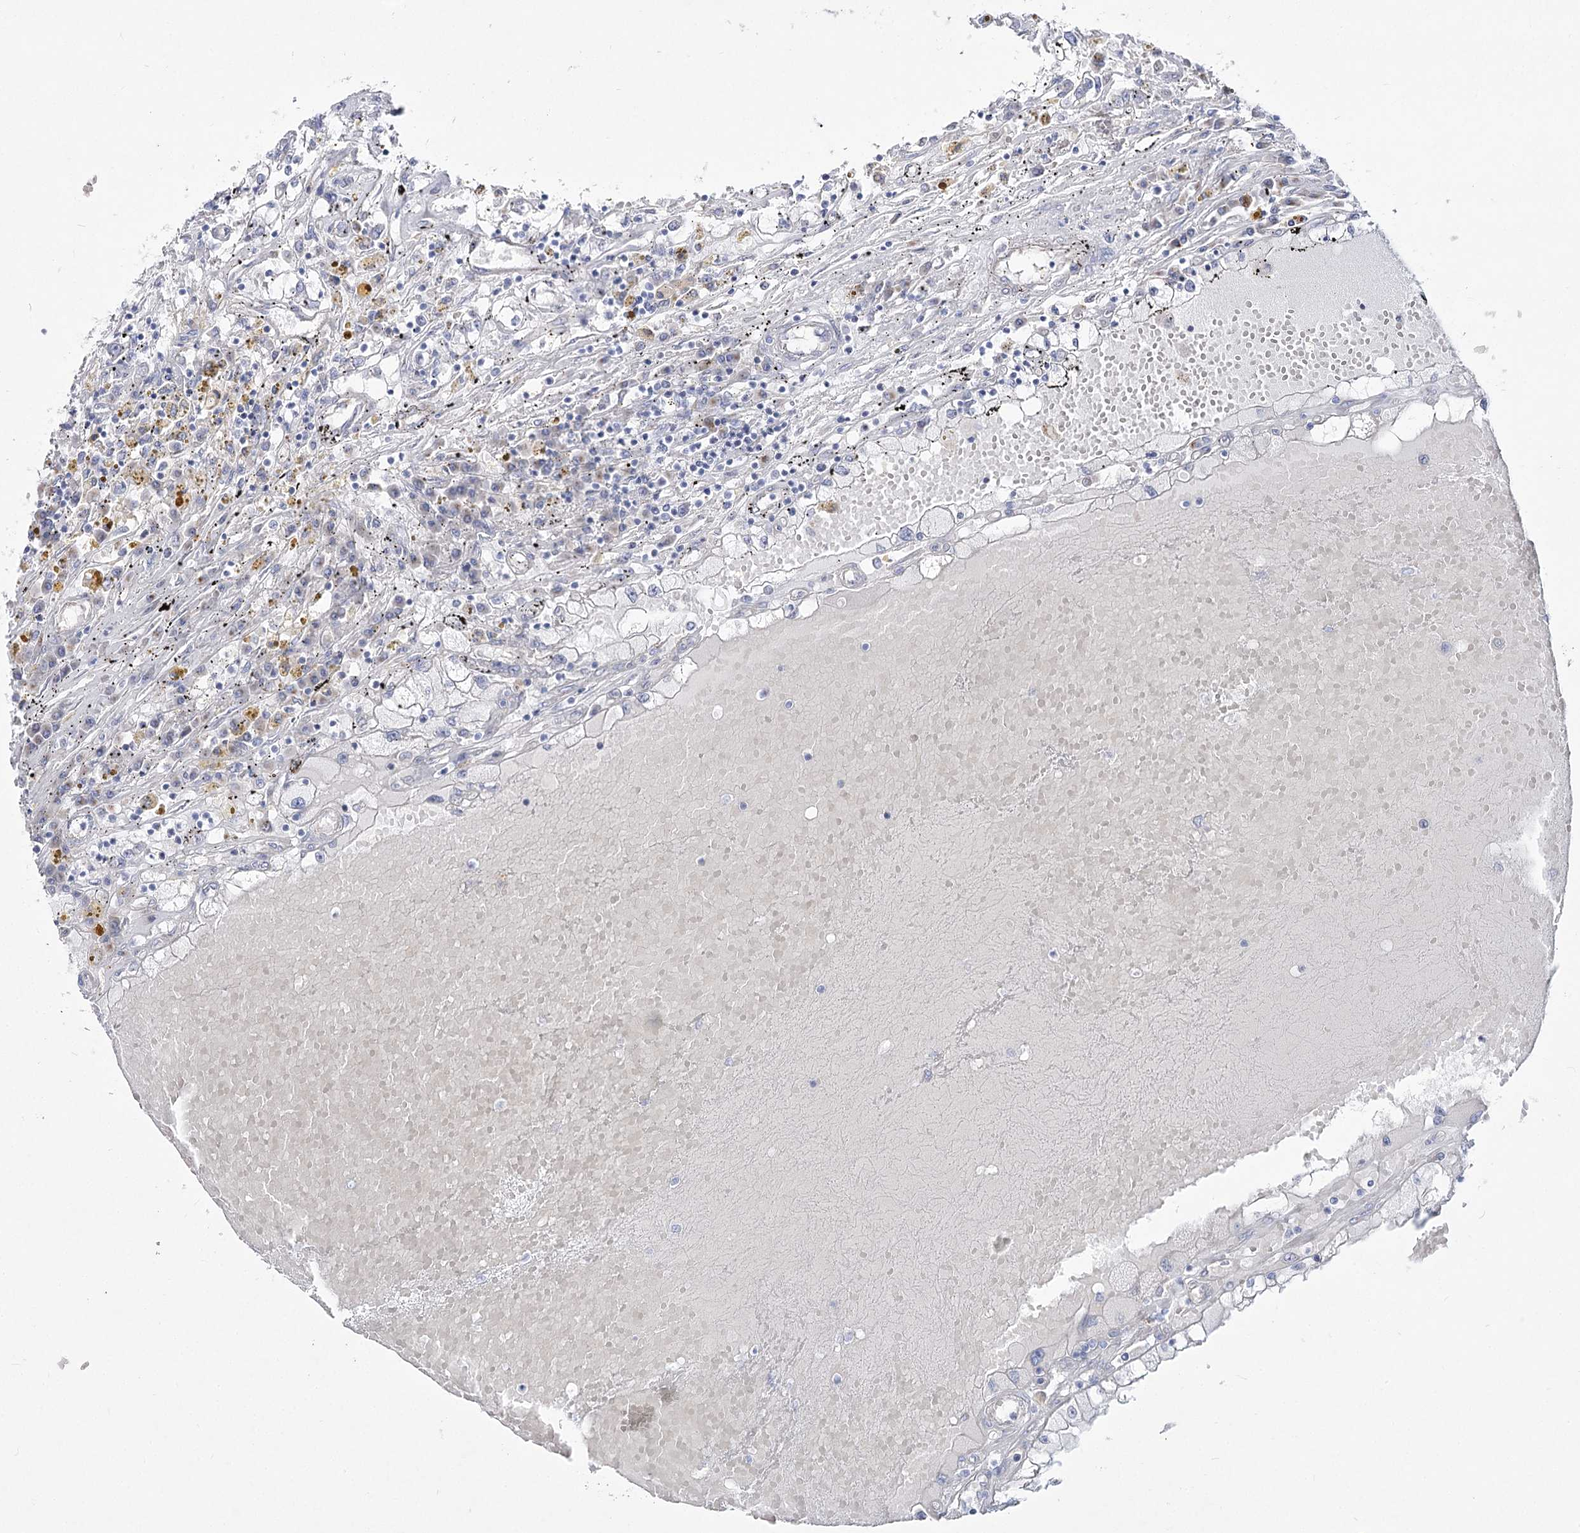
{"staining": {"intensity": "negative", "quantity": "none", "location": "none"}, "tissue": "renal cancer", "cell_type": "Tumor cells", "image_type": "cancer", "snomed": [{"axis": "morphology", "description": "Adenocarcinoma, NOS"}, {"axis": "topography", "description": "Kidney"}], "caption": "The micrograph reveals no significant staining in tumor cells of adenocarcinoma (renal).", "gene": "SUOX", "patient": {"sex": "male", "age": 56}}